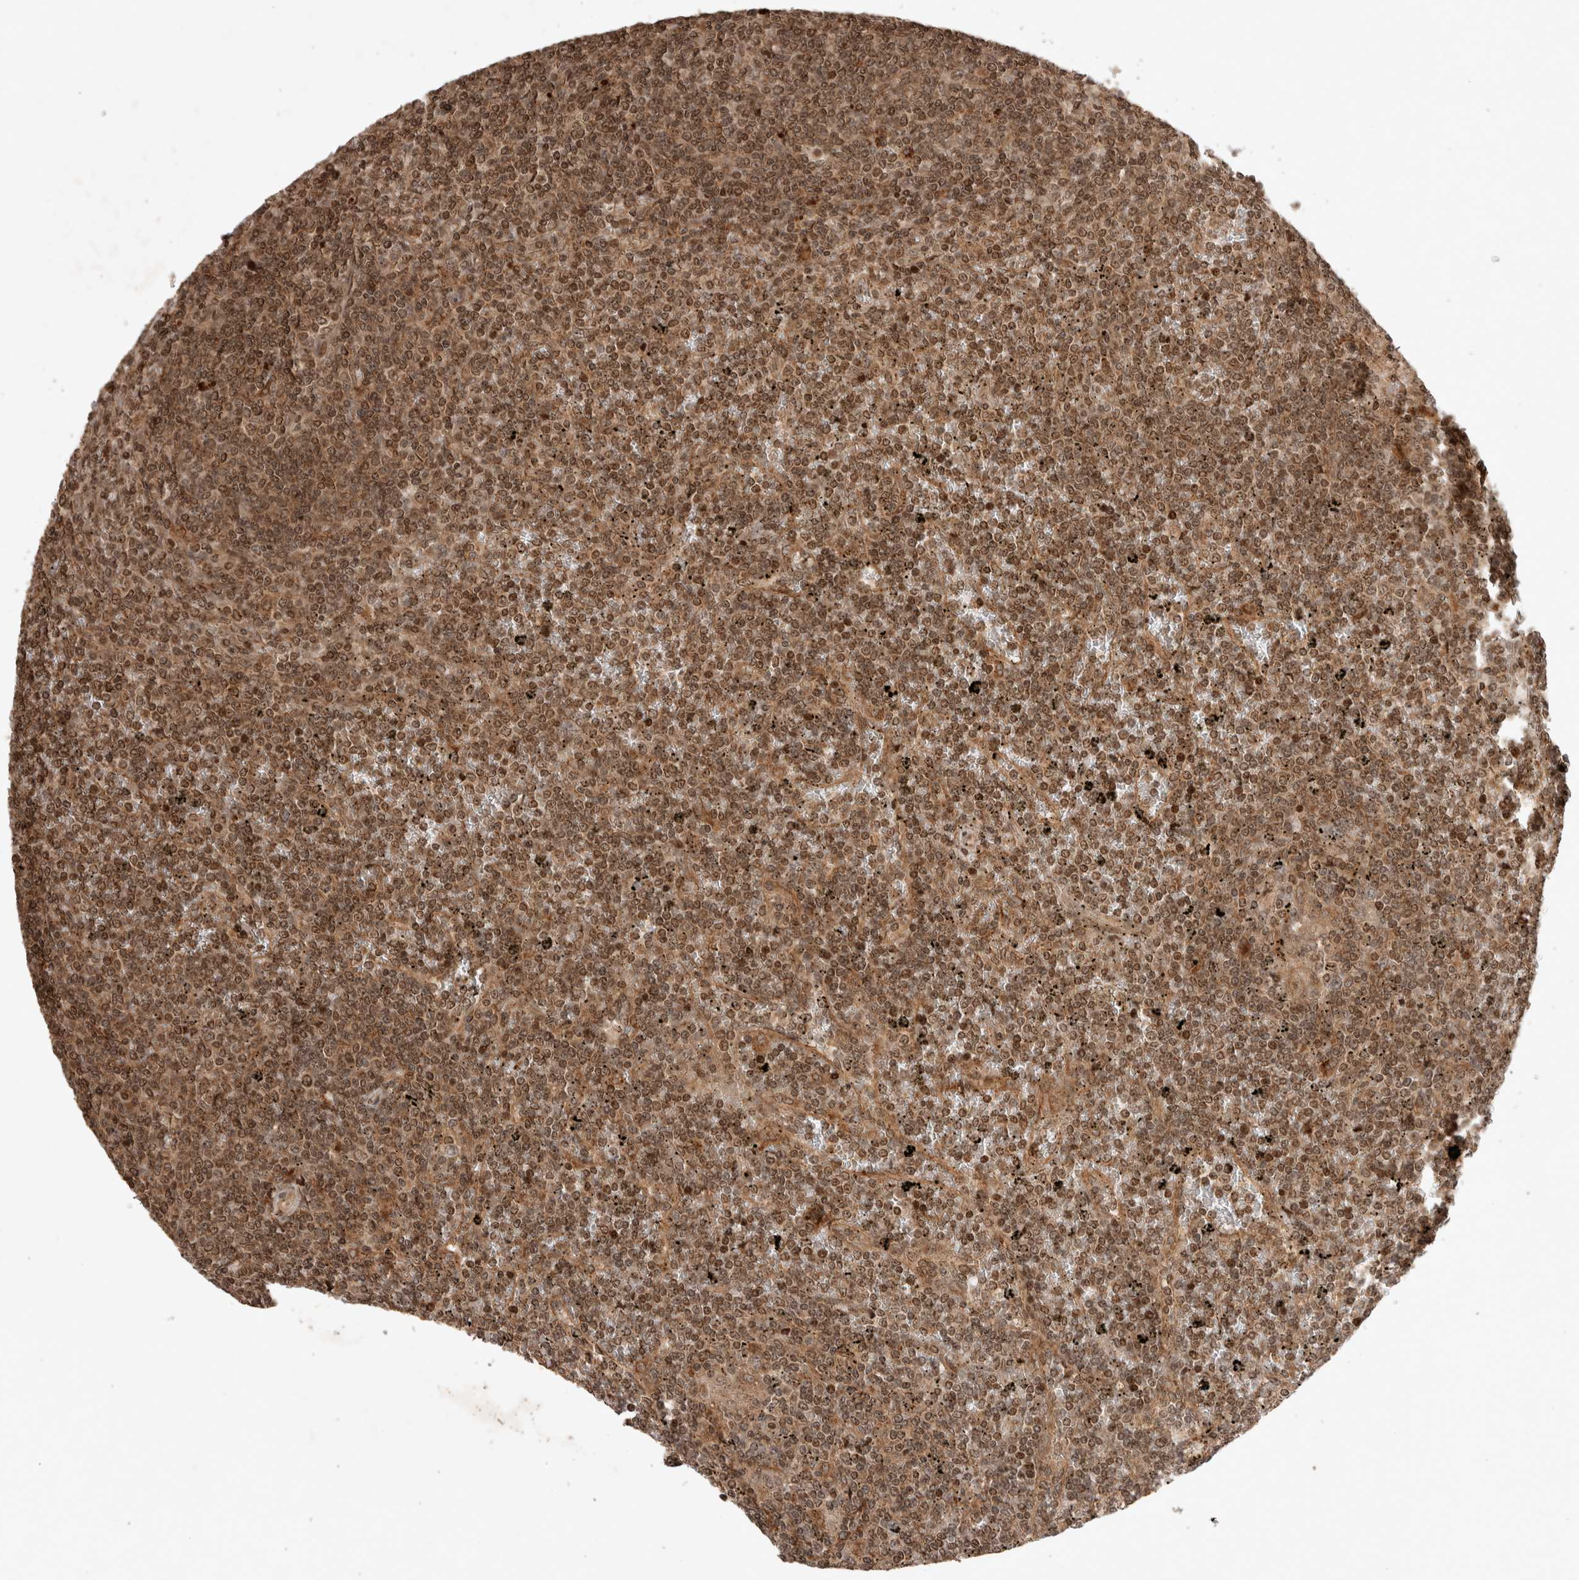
{"staining": {"intensity": "weak", "quantity": ">75%", "location": "cytoplasmic/membranous,nuclear"}, "tissue": "lymphoma", "cell_type": "Tumor cells", "image_type": "cancer", "snomed": [{"axis": "morphology", "description": "Malignant lymphoma, non-Hodgkin's type, Low grade"}, {"axis": "topography", "description": "Spleen"}], "caption": "DAB immunohistochemical staining of human malignant lymphoma, non-Hodgkin's type (low-grade) displays weak cytoplasmic/membranous and nuclear protein expression in about >75% of tumor cells.", "gene": "FAM221A", "patient": {"sex": "female", "age": 19}}